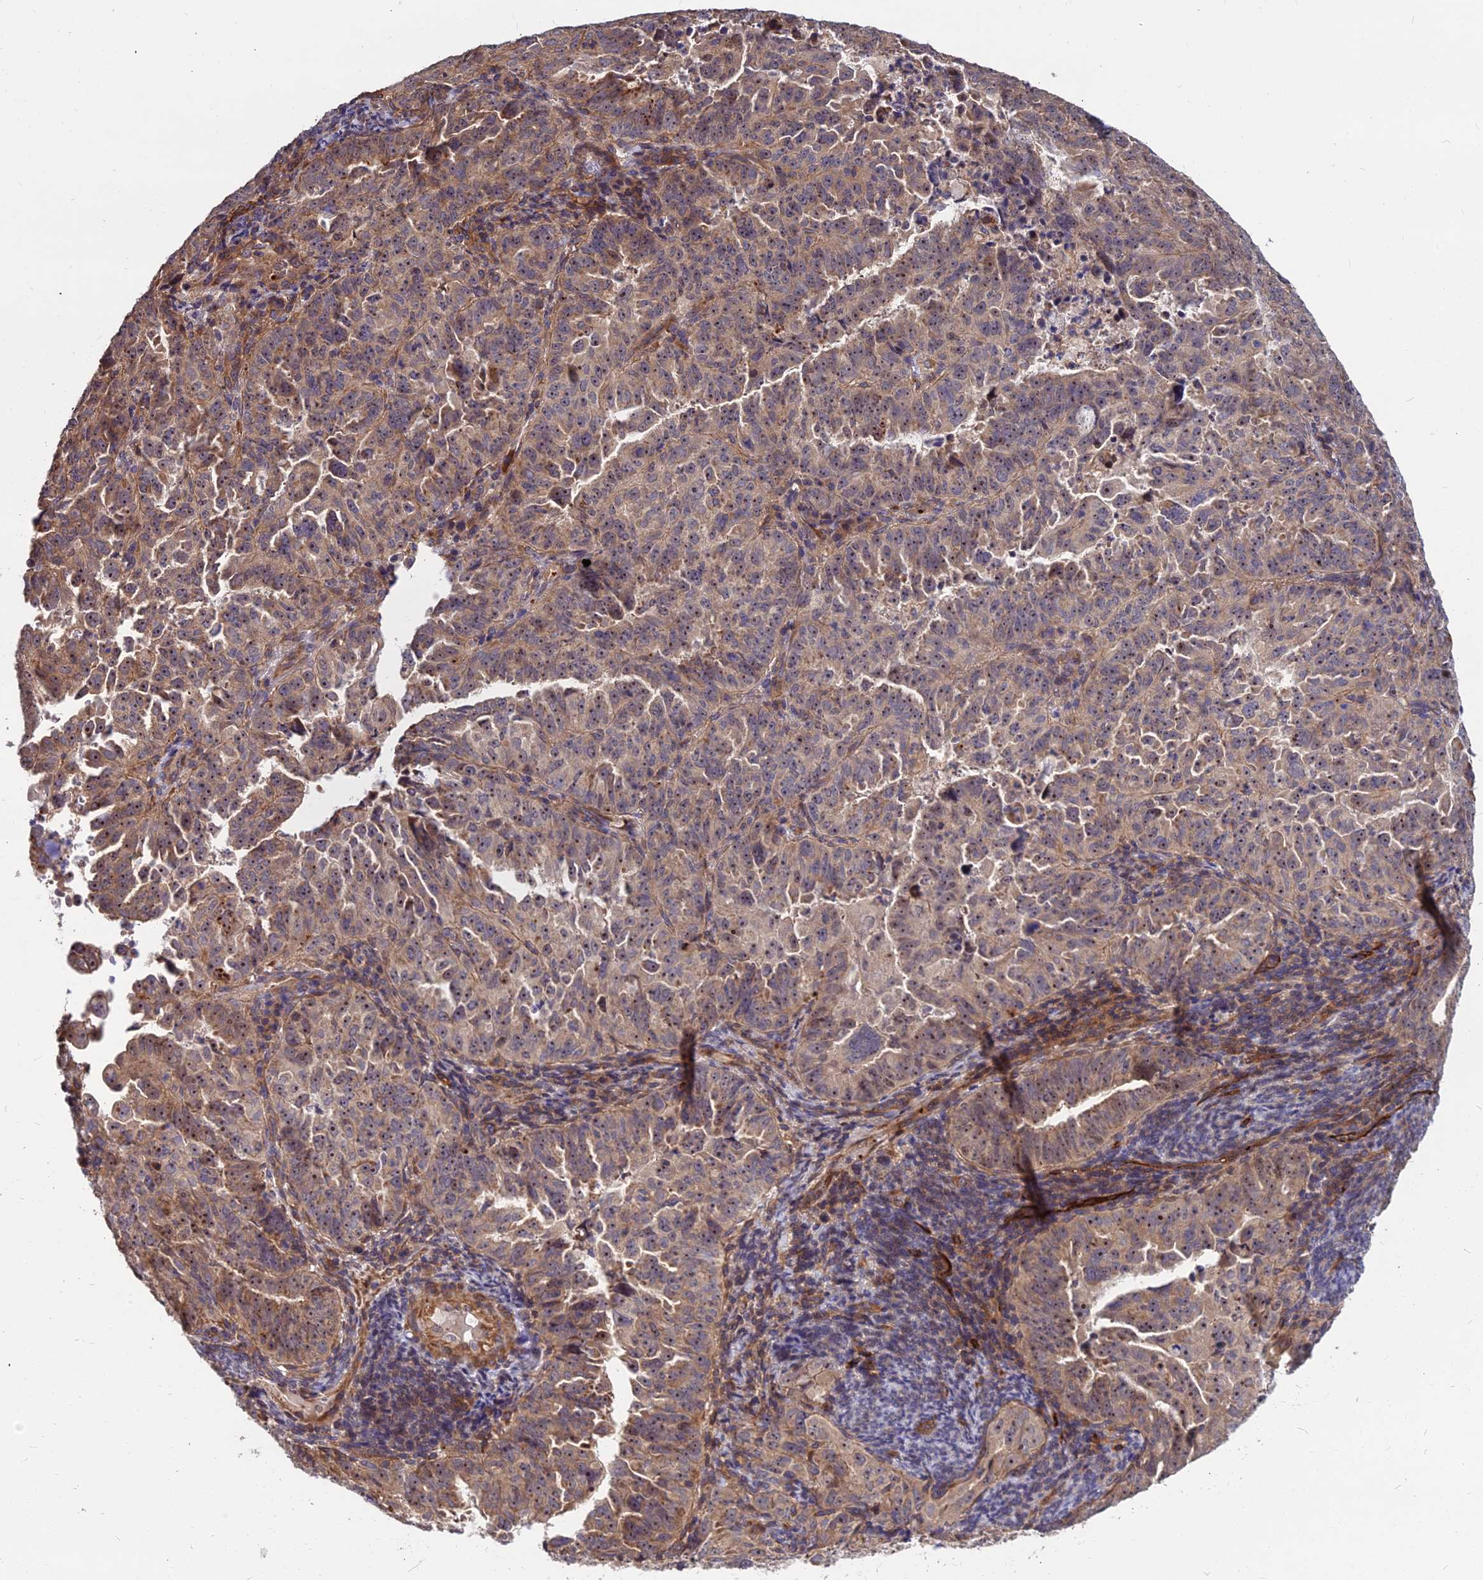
{"staining": {"intensity": "moderate", "quantity": ">75%", "location": "cytoplasmic/membranous,nuclear"}, "tissue": "endometrial cancer", "cell_type": "Tumor cells", "image_type": "cancer", "snomed": [{"axis": "morphology", "description": "Adenocarcinoma, NOS"}, {"axis": "topography", "description": "Endometrium"}], "caption": "Immunohistochemical staining of human endometrial cancer (adenocarcinoma) reveals medium levels of moderate cytoplasmic/membranous and nuclear expression in about >75% of tumor cells. Nuclei are stained in blue.", "gene": "TCEA3", "patient": {"sex": "female", "age": 65}}